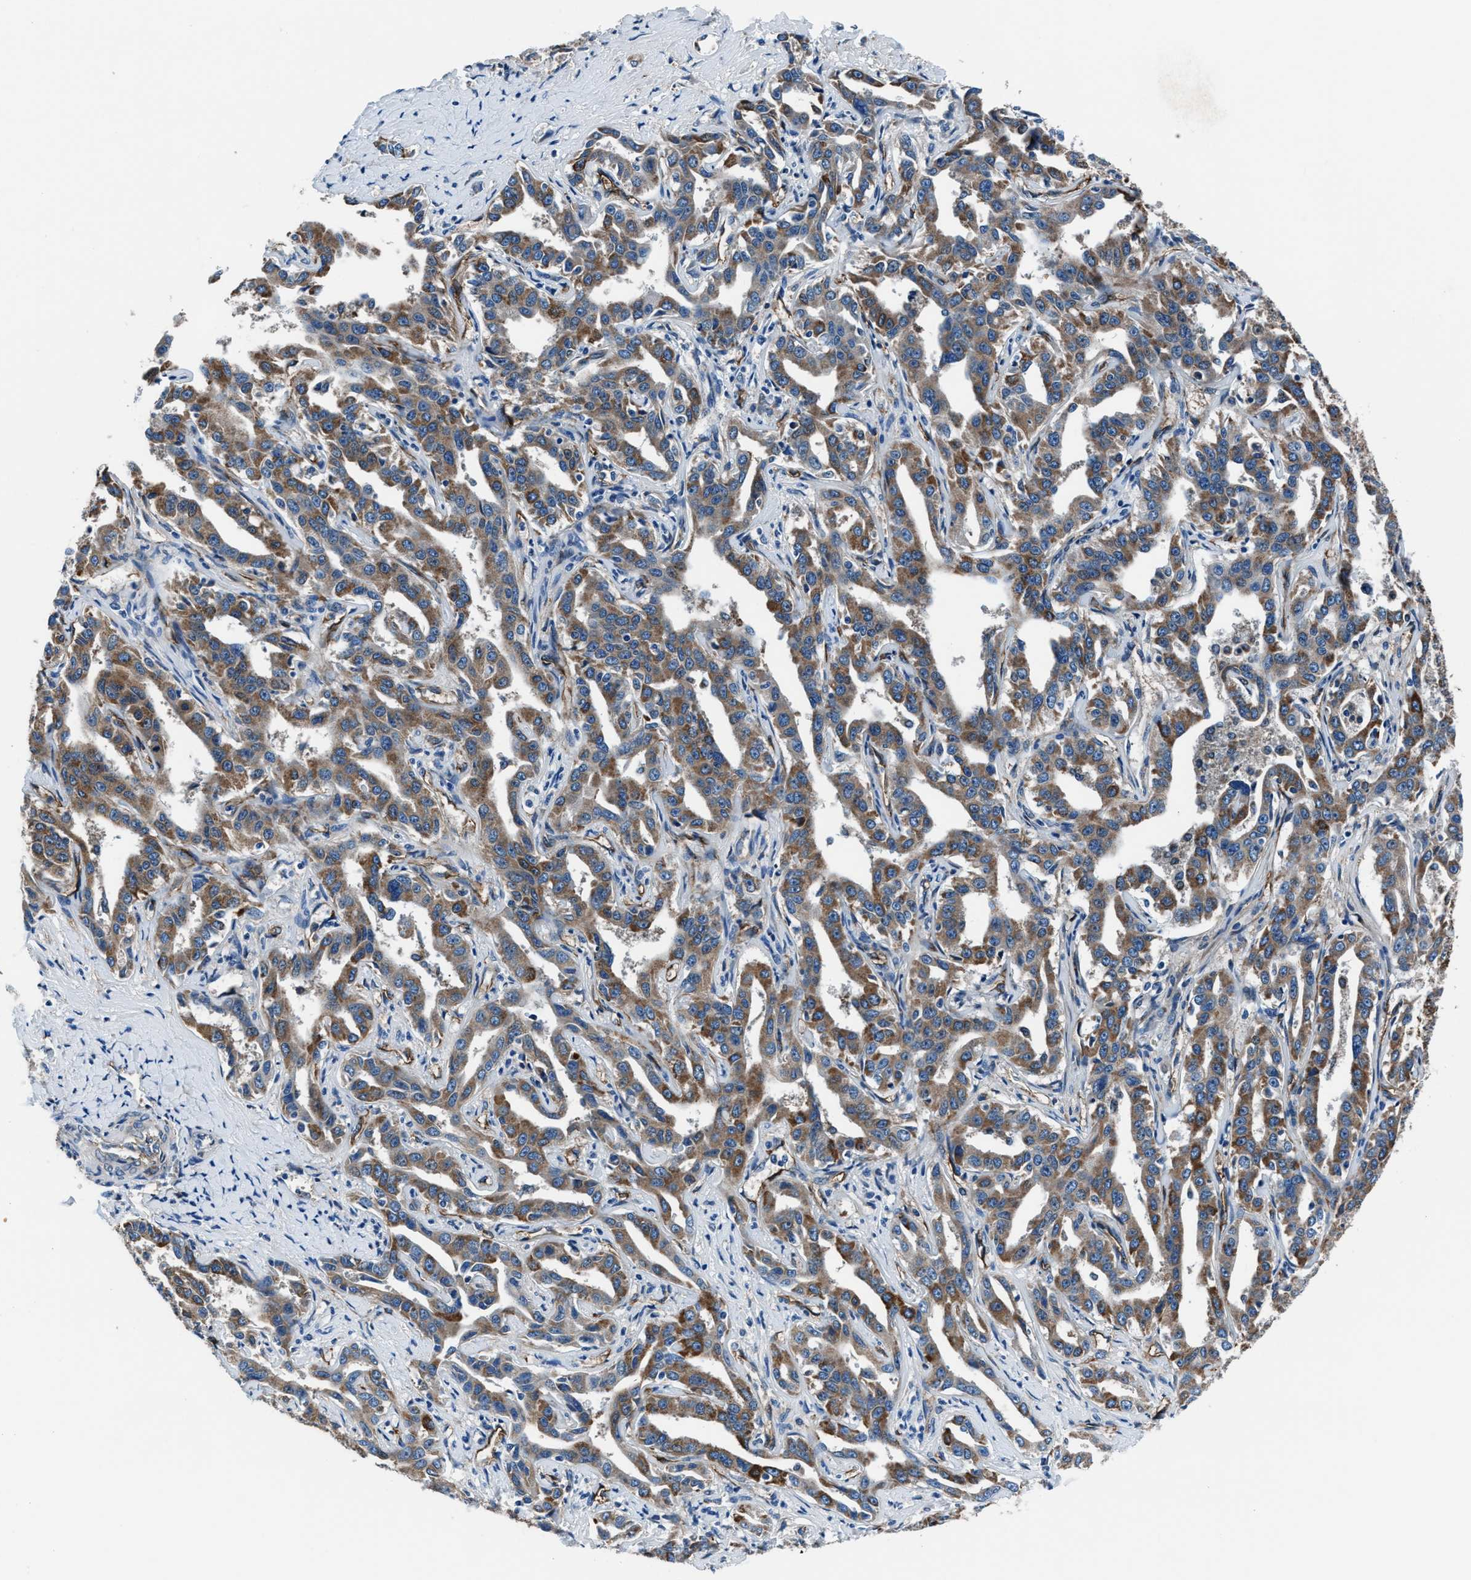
{"staining": {"intensity": "moderate", "quantity": ">75%", "location": "cytoplasmic/membranous"}, "tissue": "liver cancer", "cell_type": "Tumor cells", "image_type": "cancer", "snomed": [{"axis": "morphology", "description": "Cholangiocarcinoma"}, {"axis": "topography", "description": "Liver"}], "caption": "Liver cholangiocarcinoma tissue displays moderate cytoplasmic/membranous positivity in approximately >75% of tumor cells", "gene": "PRTFDC1", "patient": {"sex": "male", "age": 59}}